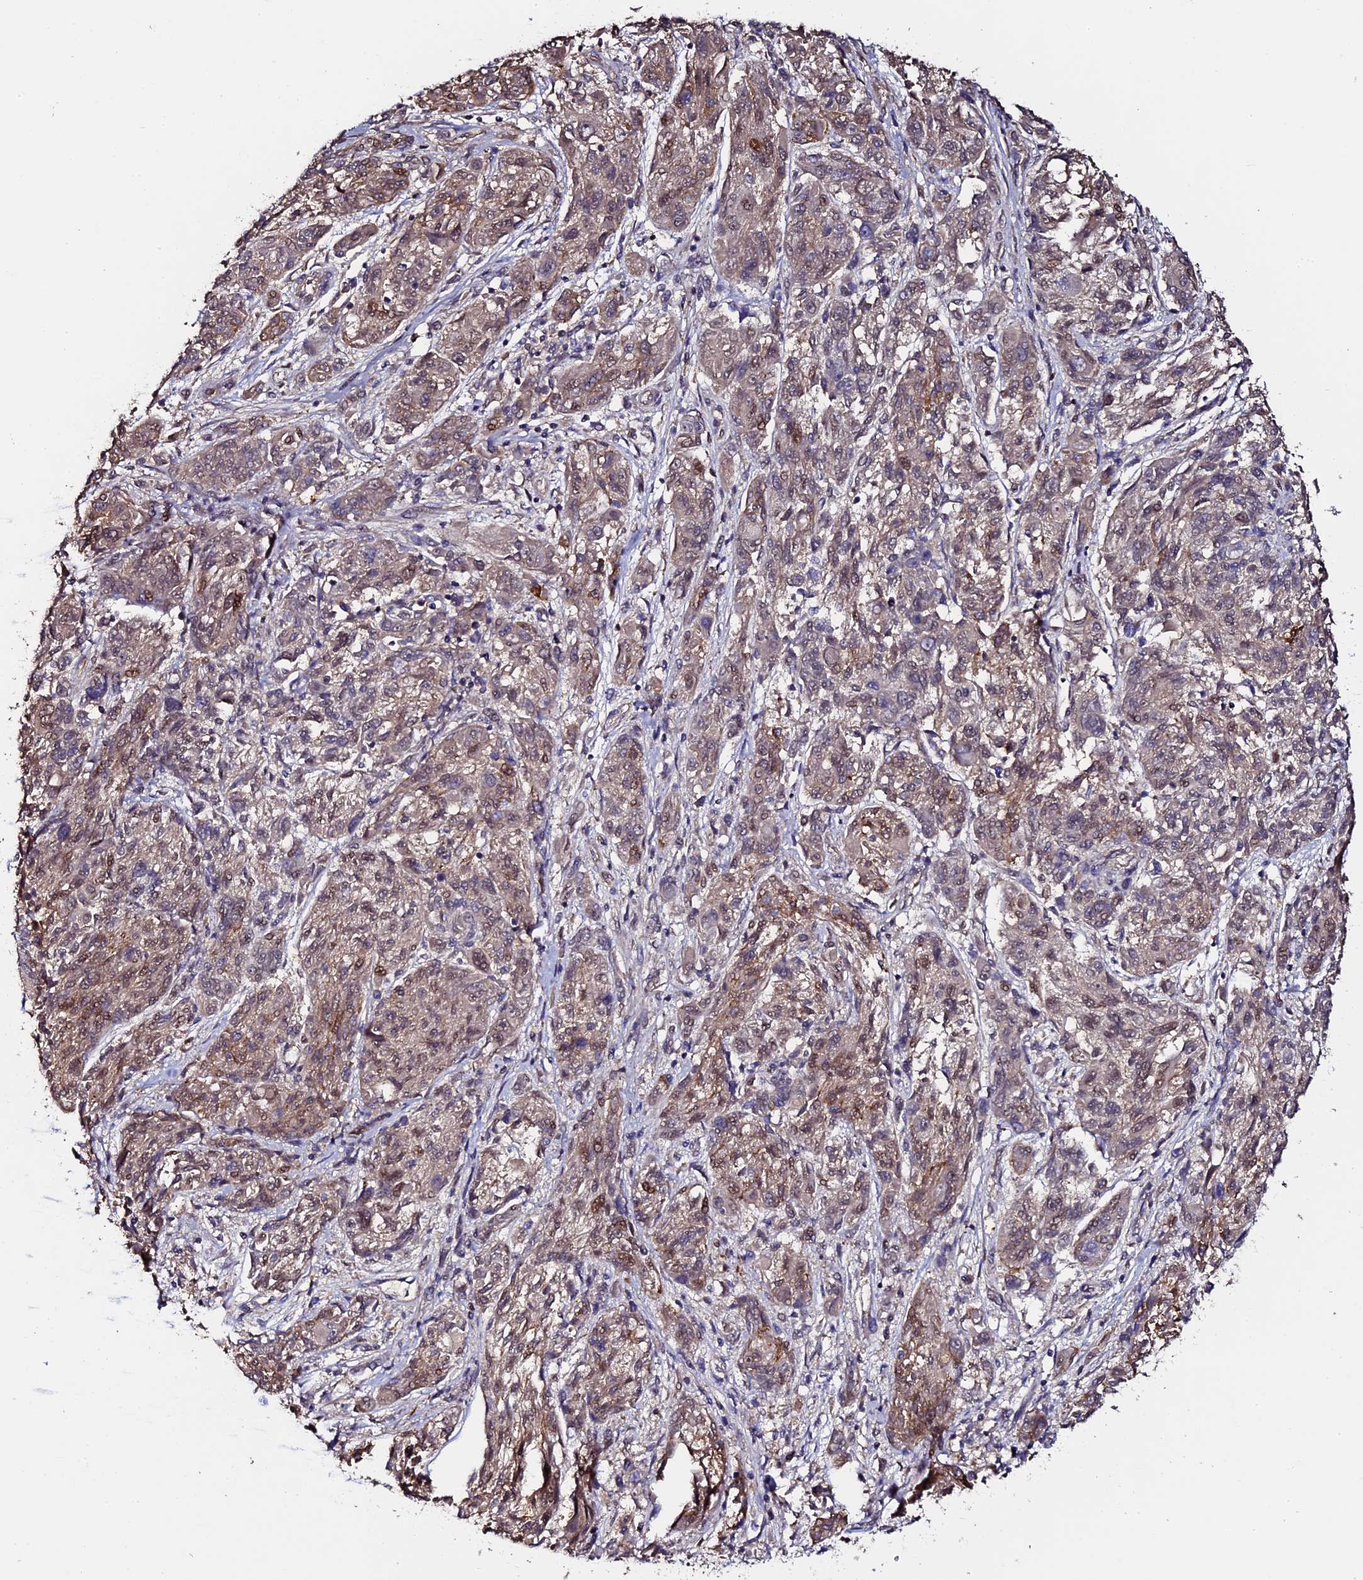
{"staining": {"intensity": "weak", "quantity": "25%-75%", "location": "nuclear"}, "tissue": "melanoma", "cell_type": "Tumor cells", "image_type": "cancer", "snomed": [{"axis": "morphology", "description": "Malignant melanoma, NOS"}, {"axis": "topography", "description": "Skin"}], "caption": "Tumor cells exhibit low levels of weak nuclear staining in approximately 25%-75% of cells in human melanoma.", "gene": "LYG2", "patient": {"sex": "male", "age": 53}}